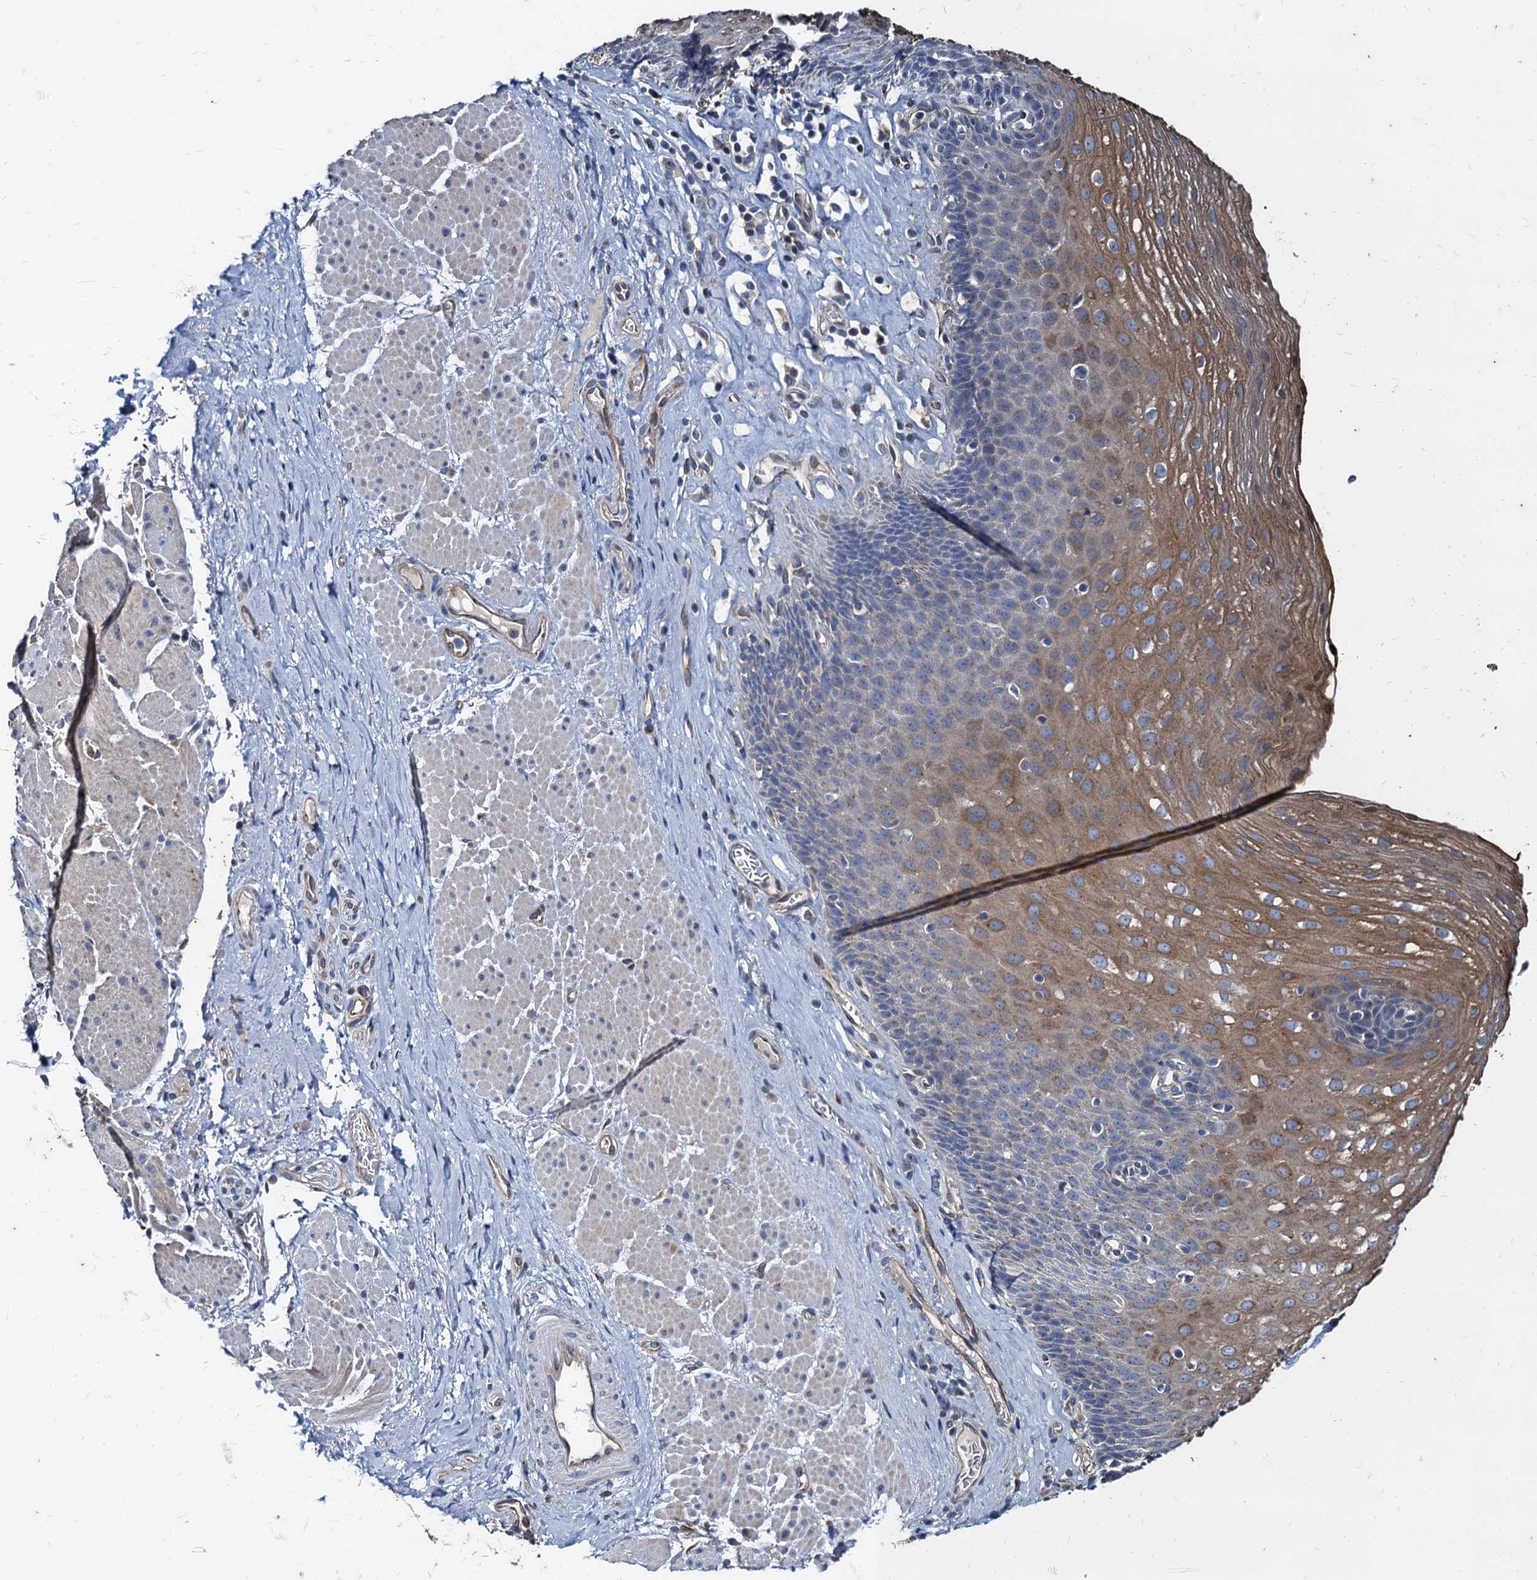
{"staining": {"intensity": "moderate", "quantity": "<25%", "location": "cytoplasmic/membranous"}, "tissue": "esophagus", "cell_type": "Squamous epithelial cells", "image_type": "normal", "snomed": [{"axis": "morphology", "description": "Normal tissue, NOS"}, {"axis": "topography", "description": "Esophagus"}], "caption": "Immunohistochemistry (IHC) staining of unremarkable esophagus, which demonstrates low levels of moderate cytoplasmic/membranous staining in about <25% of squamous epithelial cells indicating moderate cytoplasmic/membranous protein staining. The staining was performed using DAB (brown) for protein detection and nuclei were counterstained in hematoxylin (blue).", "gene": "NGRN", "patient": {"sex": "female", "age": 66}}